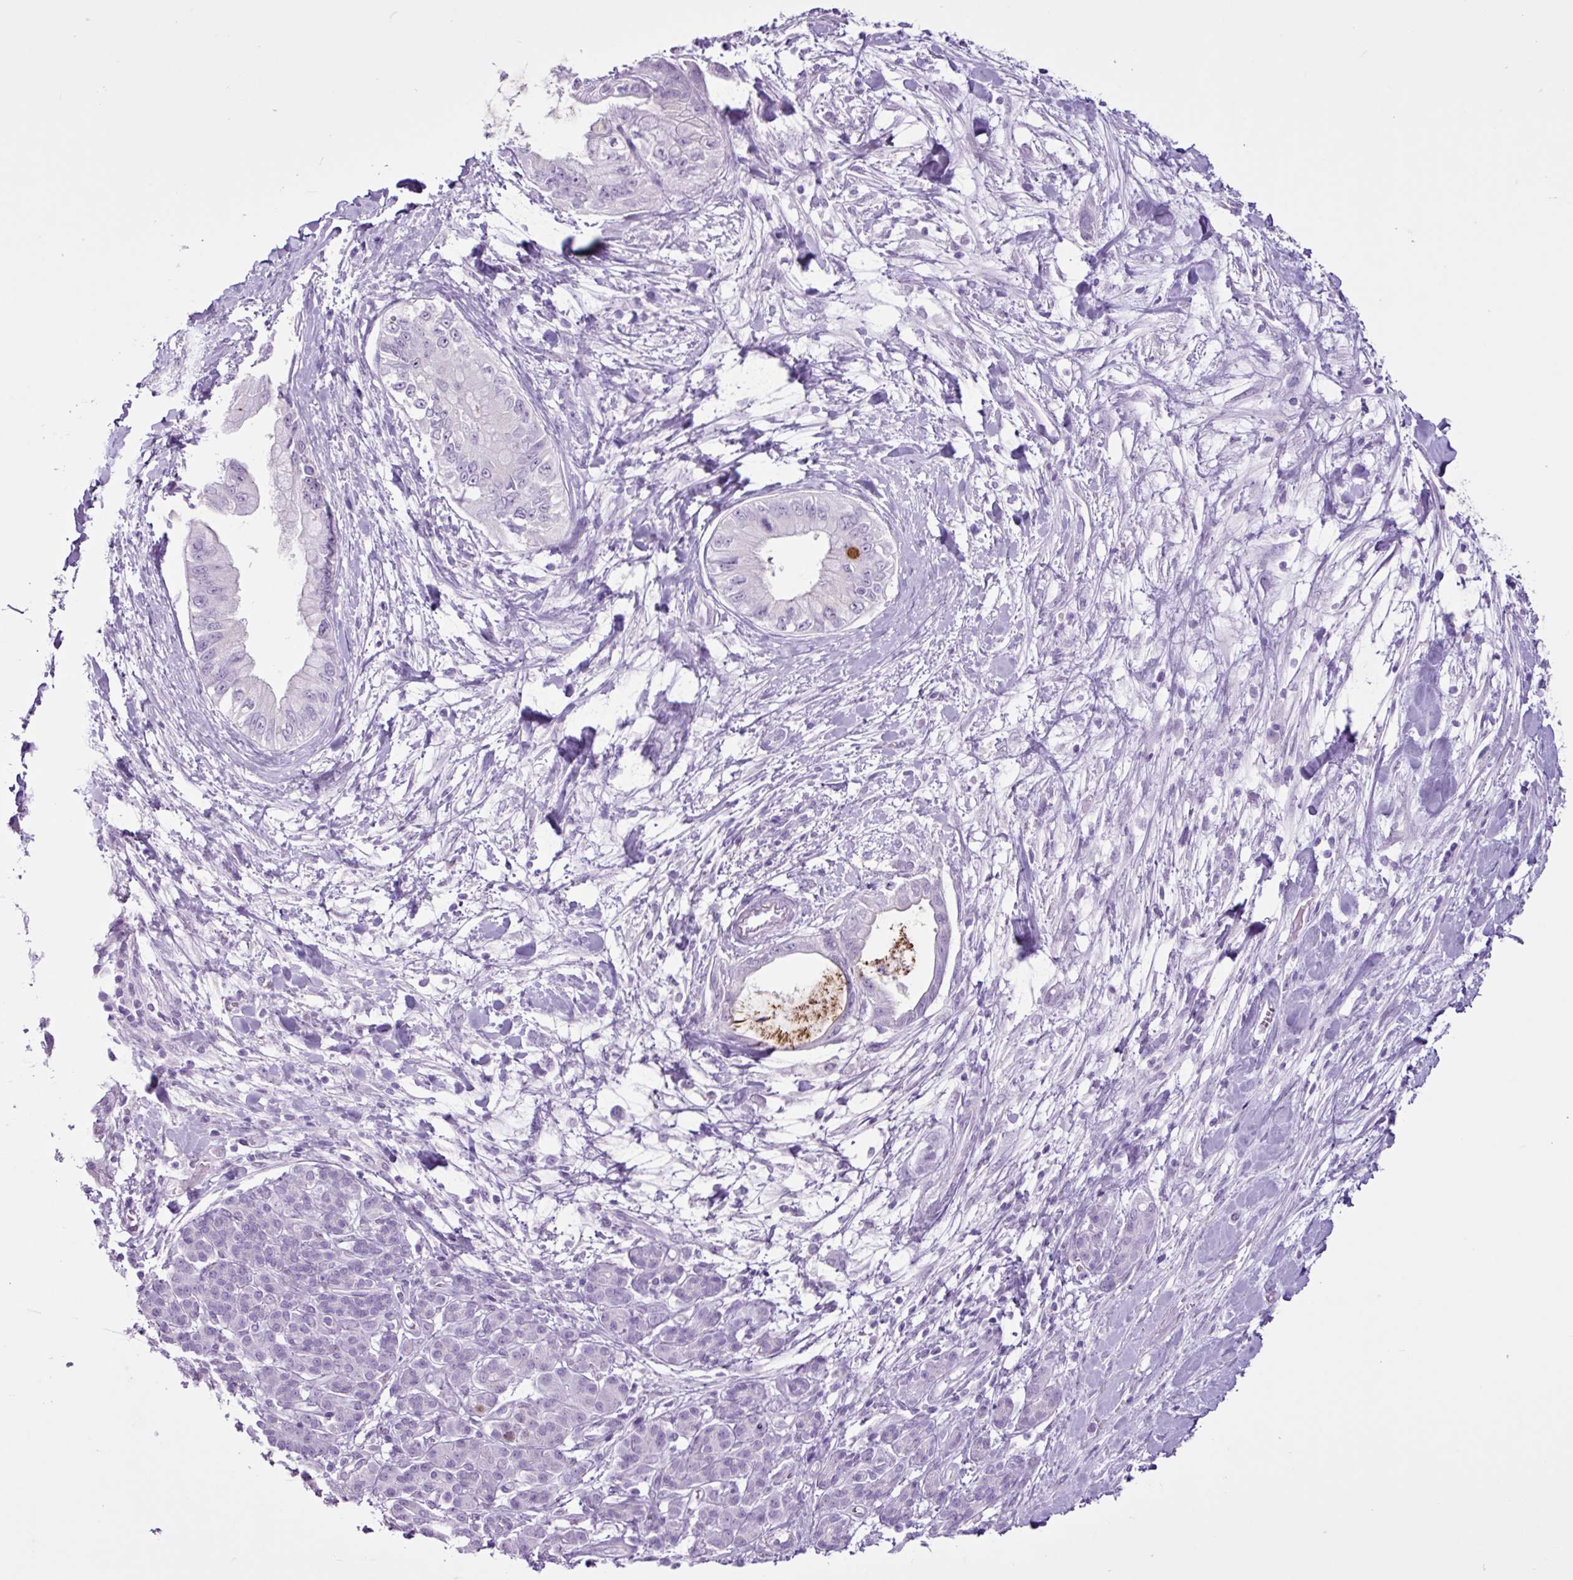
{"staining": {"intensity": "negative", "quantity": "none", "location": "none"}, "tissue": "pancreatic cancer", "cell_type": "Tumor cells", "image_type": "cancer", "snomed": [{"axis": "morphology", "description": "Adenocarcinoma, NOS"}, {"axis": "topography", "description": "Pancreas"}], "caption": "Immunohistochemical staining of pancreatic adenocarcinoma displays no significant staining in tumor cells.", "gene": "PGR", "patient": {"sex": "male", "age": 48}}